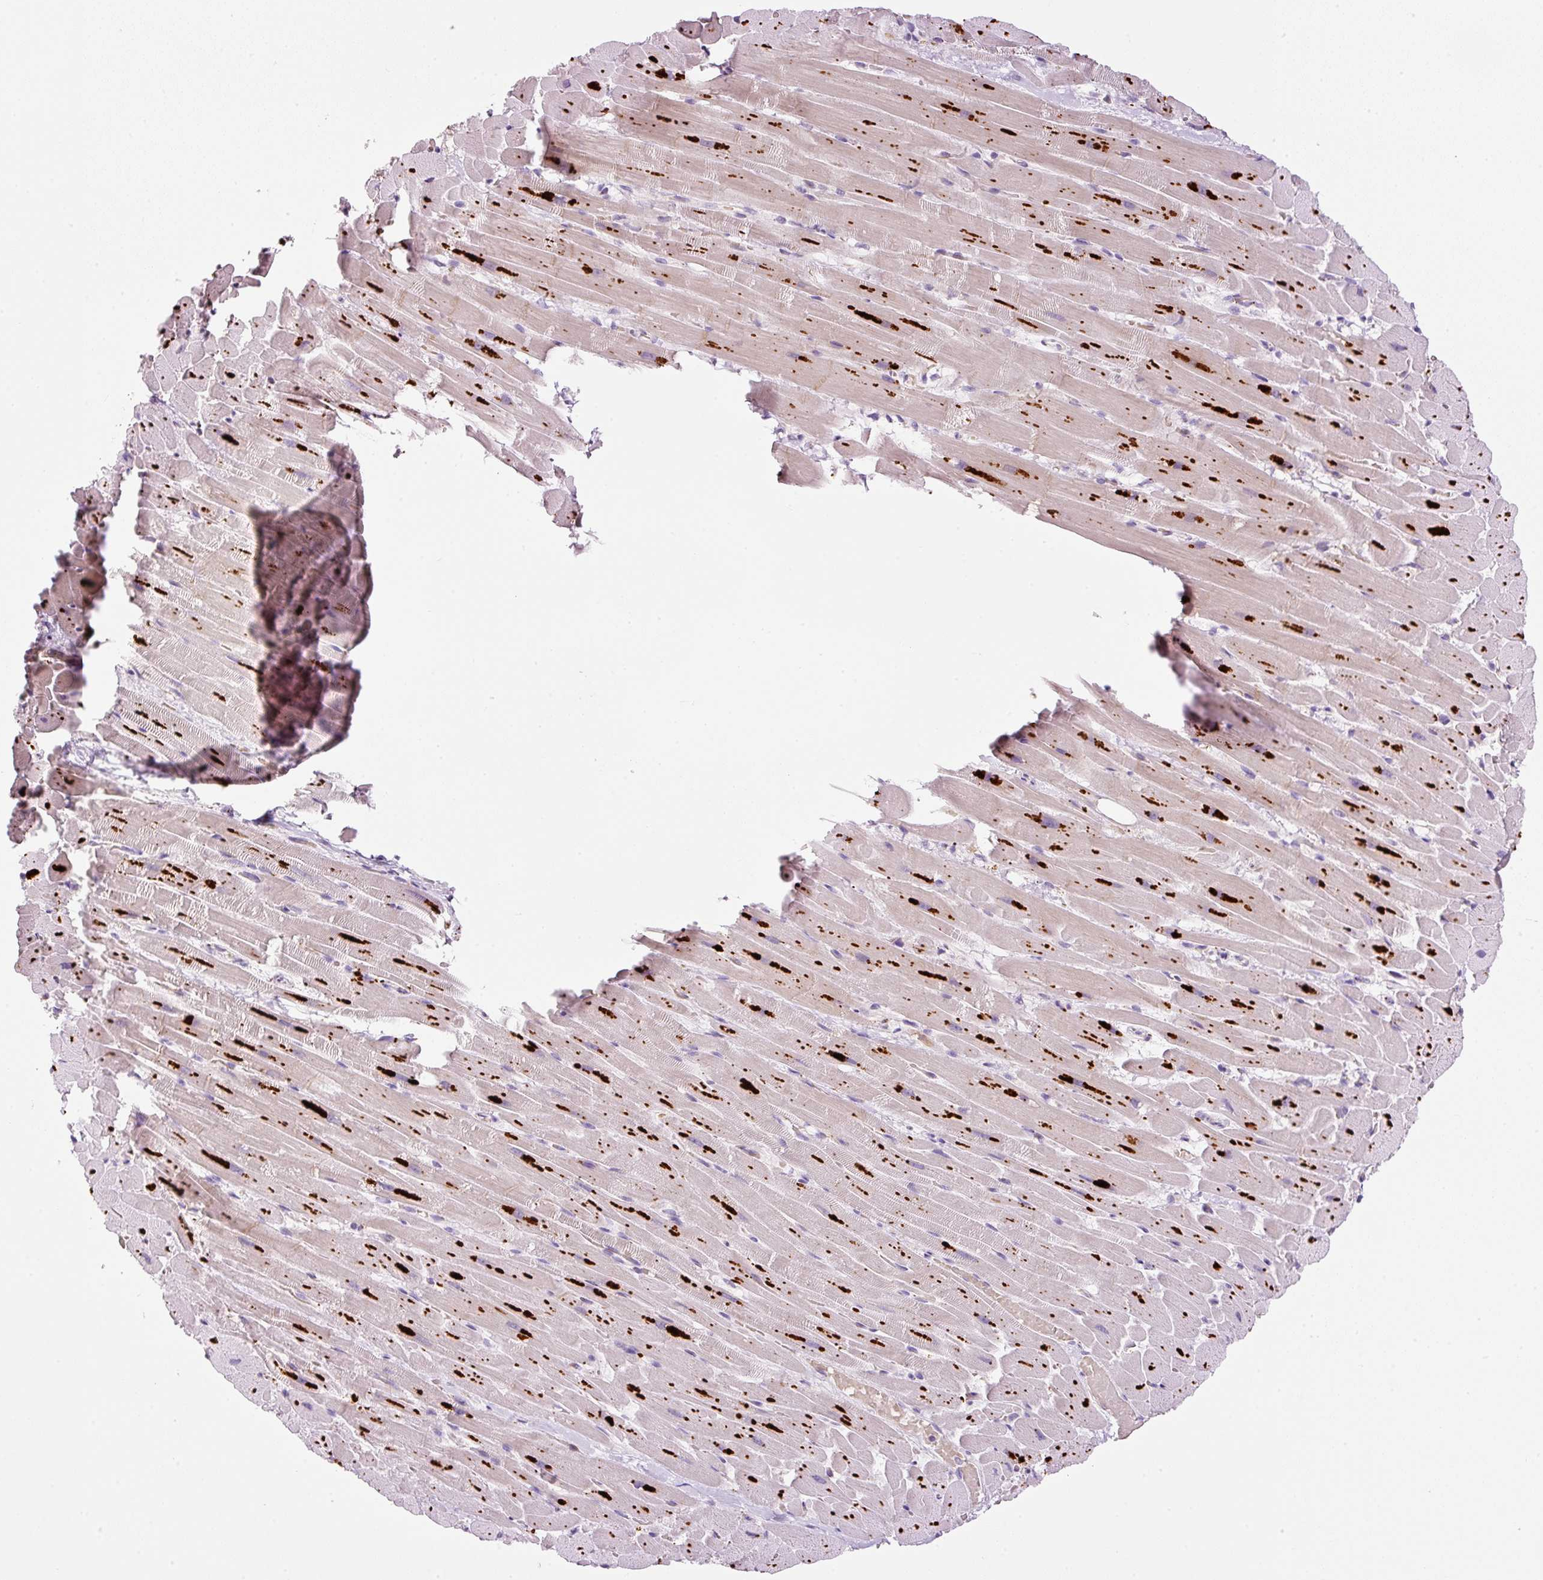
{"staining": {"intensity": "strong", "quantity": ">75%", "location": "cytoplasmic/membranous"}, "tissue": "heart muscle", "cell_type": "Cardiomyocytes", "image_type": "normal", "snomed": [{"axis": "morphology", "description": "Normal tissue, NOS"}, {"axis": "topography", "description": "Heart"}], "caption": "This image reveals immunohistochemistry (IHC) staining of normal heart muscle, with high strong cytoplasmic/membranous positivity in about >75% of cardiomyocytes.", "gene": "ZNF639", "patient": {"sex": "male", "age": 37}}